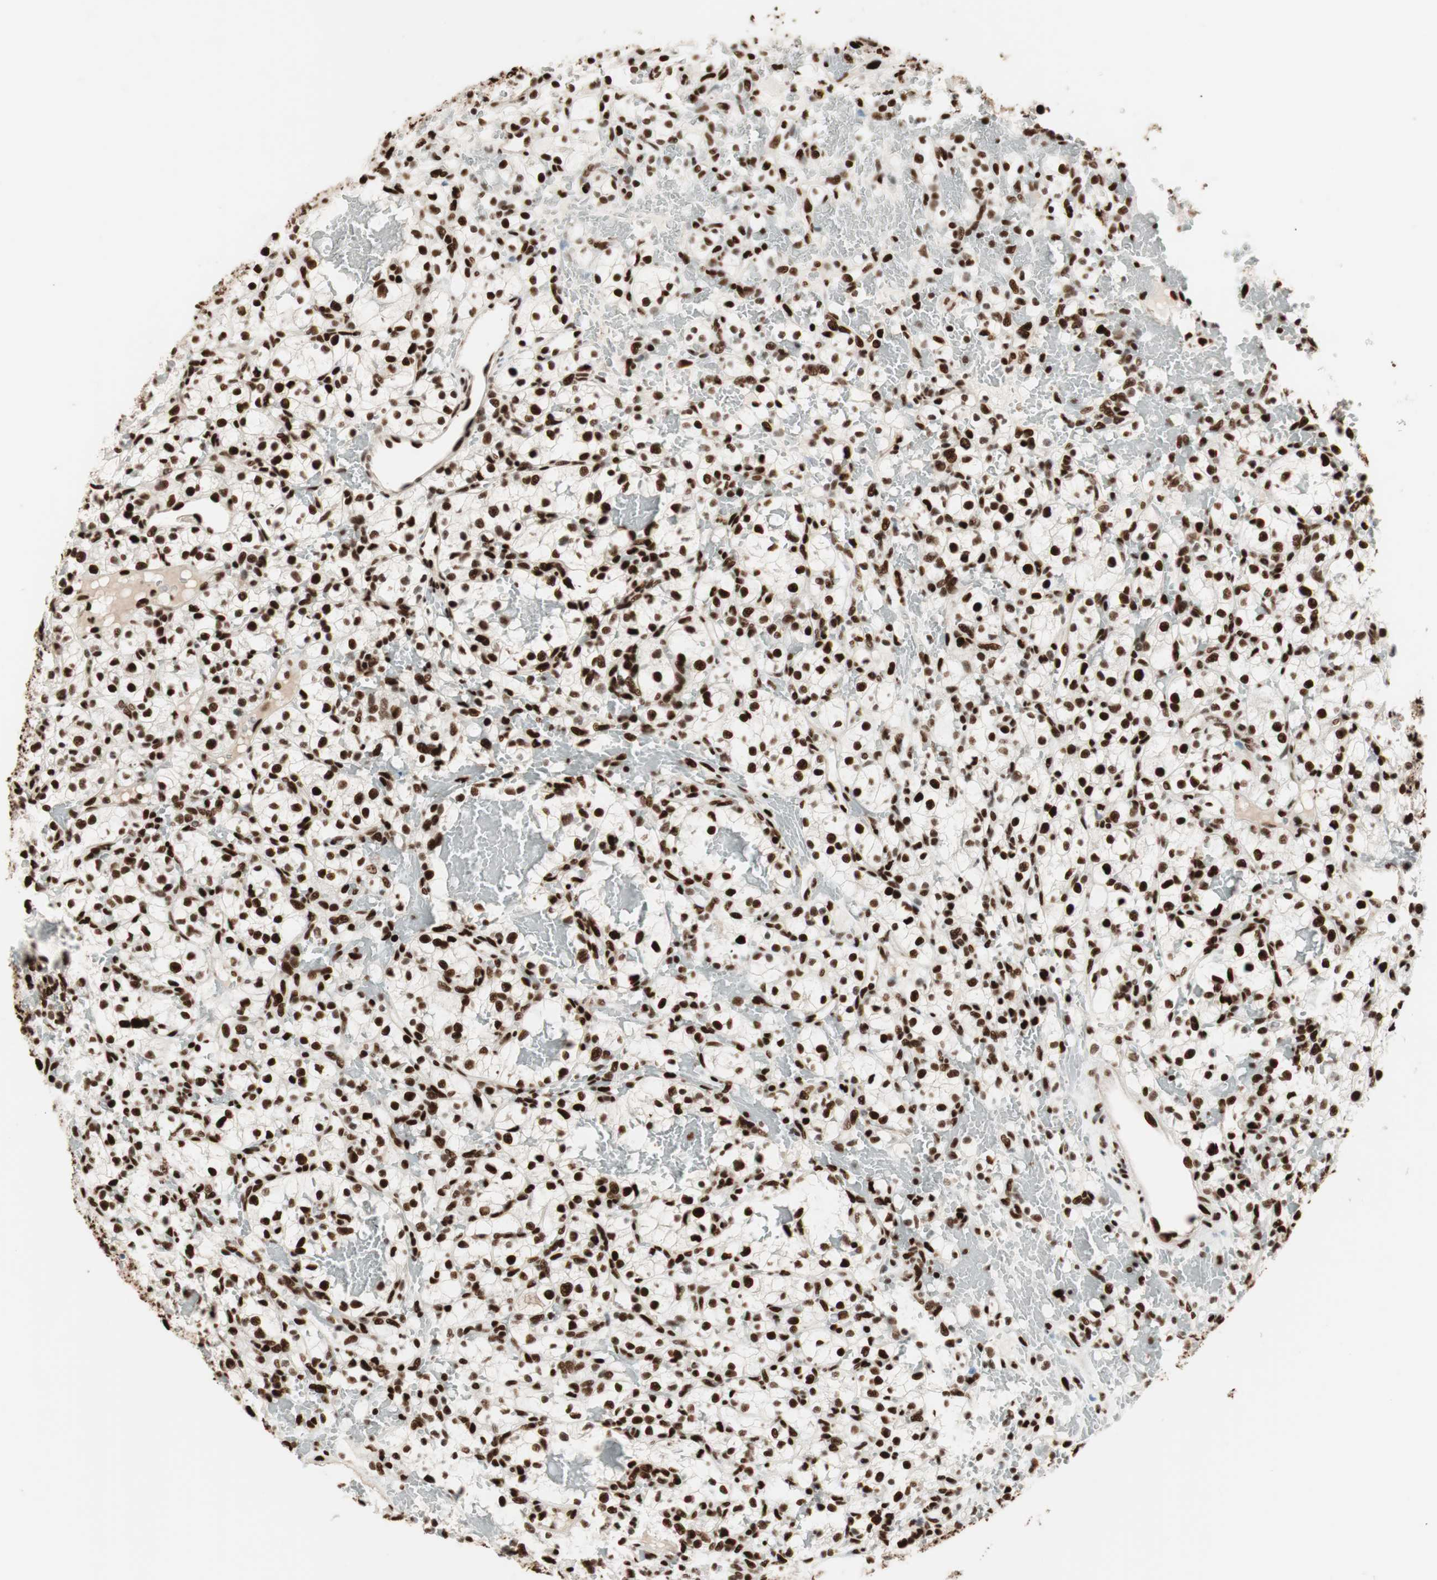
{"staining": {"intensity": "strong", "quantity": ">75%", "location": "nuclear"}, "tissue": "renal cancer", "cell_type": "Tumor cells", "image_type": "cancer", "snomed": [{"axis": "morphology", "description": "Adenocarcinoma, NOS"}, {"axis": "topography", "description": "Kidney"}], "caption": "Protein expression analysis of human renal adenocarcinoma reveals strong nuclear positivity in approximately >75% of tumor cells.", "gene": "PSME3", "patient": {"sex": "female", "age": 60}}